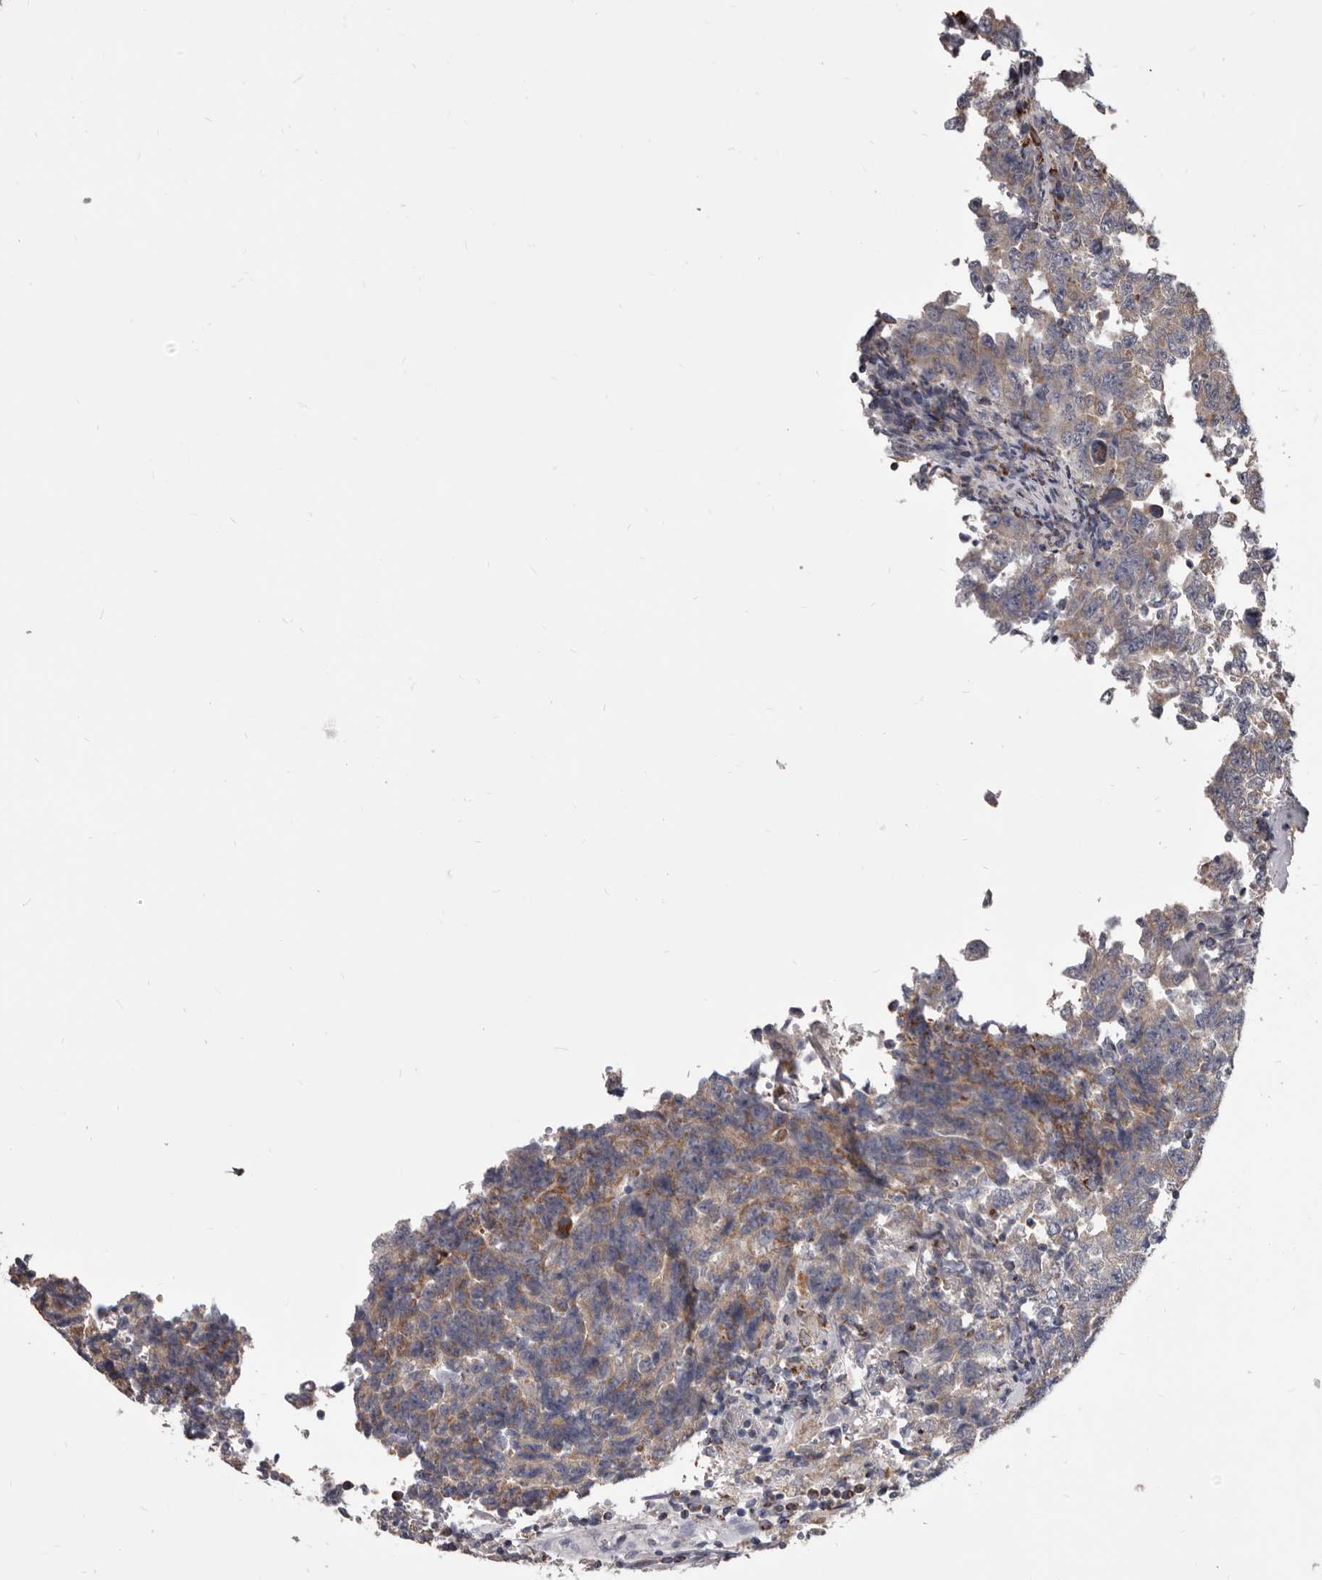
{"staining": {"intensity": "weak", "quantity": ">75%", "location": "cytoplasmic/membranous"}, "tissue": "testis cancer", "cell_type": "Tumor cells", "image_type": "cancer", "snomed": [{"axis": "morphology", "description": "Carcinoma, Embryonal, NOS"}, {"axis": "topography", "description": "Testis"}], "caption": "Protein expression analysis of human testis embryonal carcinoma reveals weak cytoplasmic/membranous staining in approximately >75% of tumor cells.", "gene": "ALDH5A1", "patient": {"sex": "male", "age": 26}}